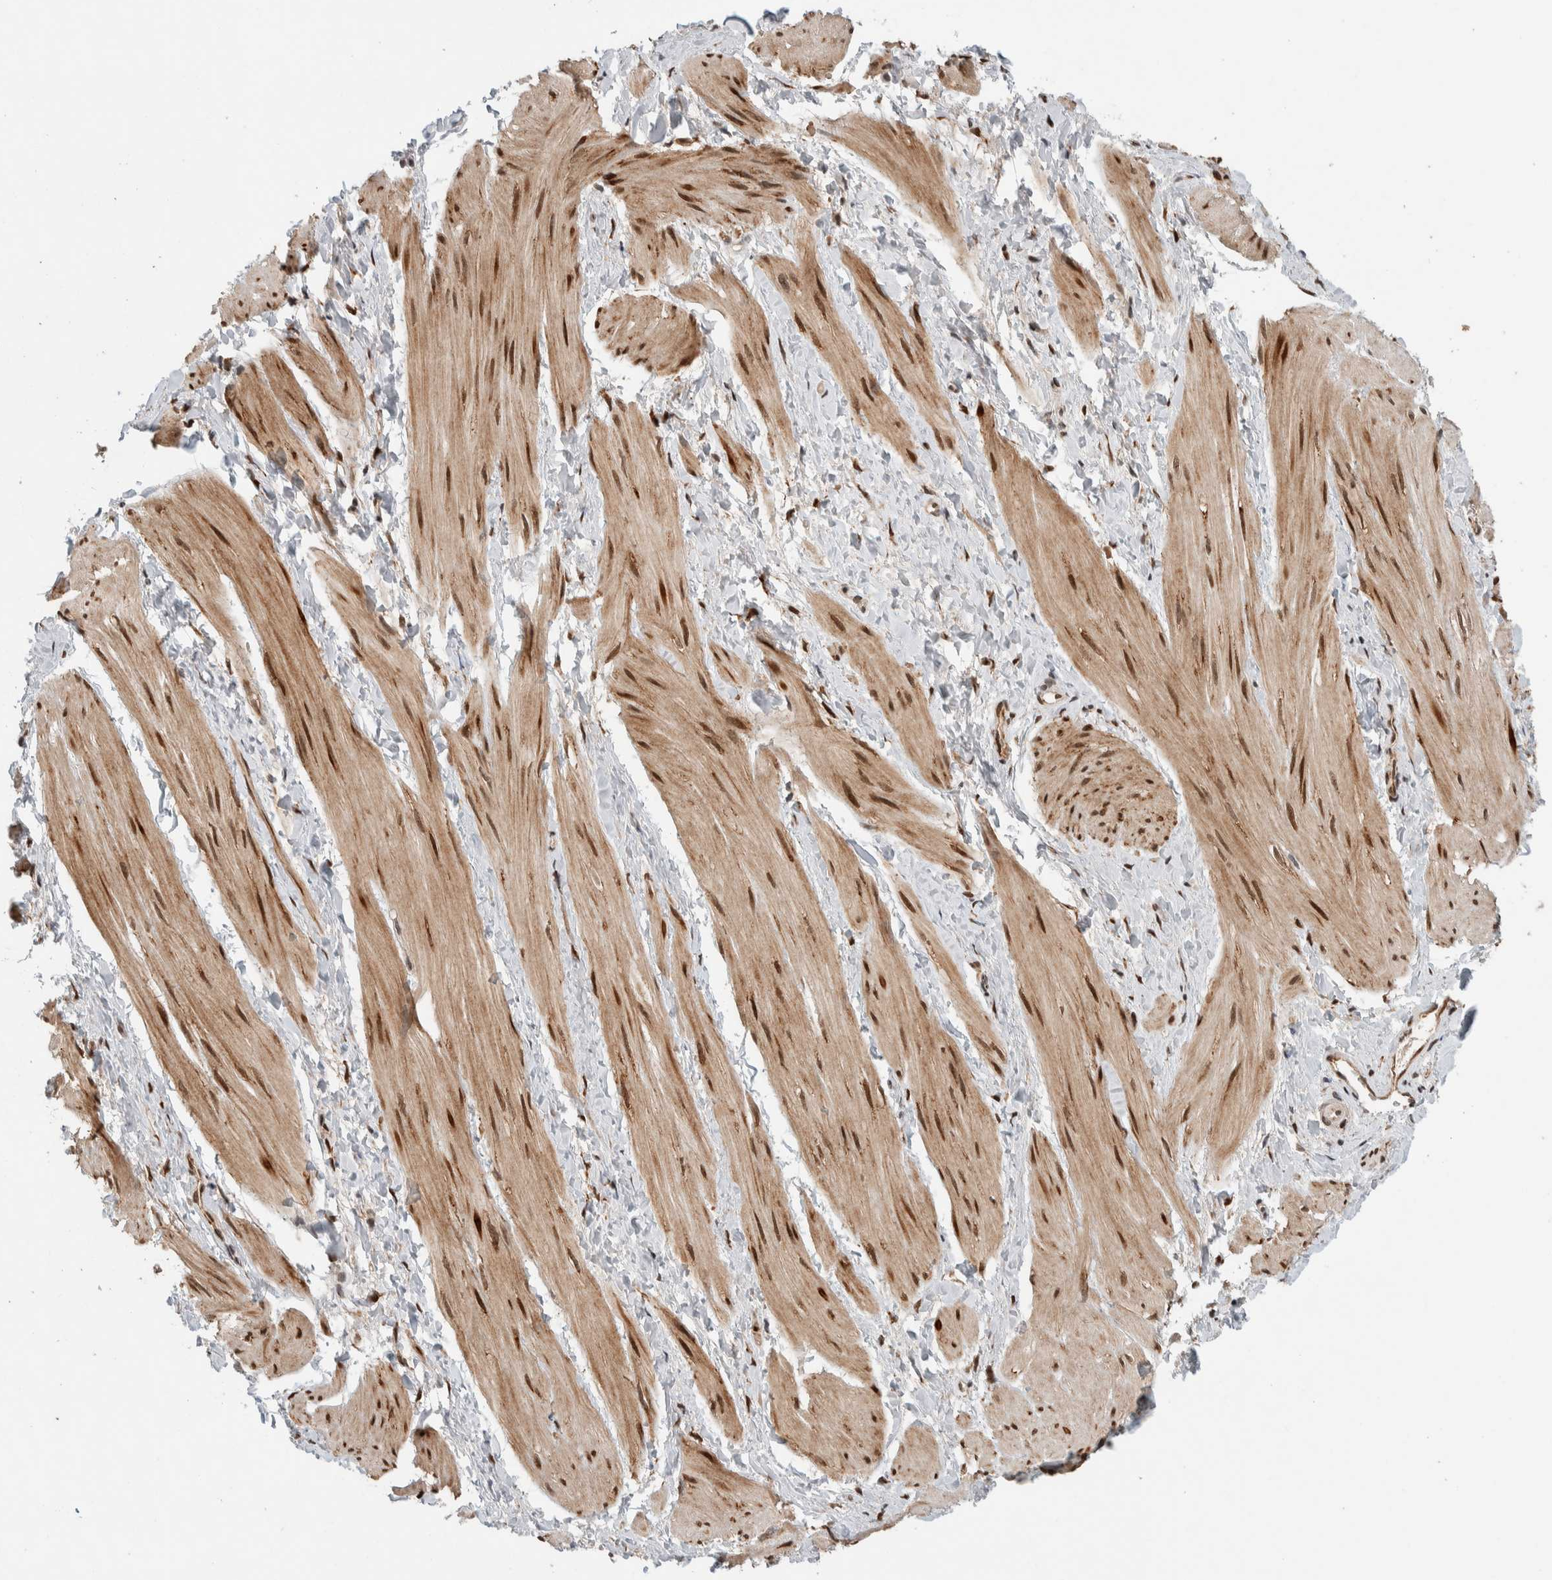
{"staining": {"intensity": "moderate", "quantity": "25%-75%", "location": "cytoplasmic/membranous,nuclear"}, "tissue": "smooth muscle", "cell_type": "Smooth muscle cells", "image_type": "normal", "snomed": [{"axis": "morphology", "description": "Normal tissue, NOS"}, {"axis": "topography", "description": "Smooth muscle"}], "caption": "The histopathology image shows immunohistochemical staining of unremarkable smooth muscle. There is moderate cytoplasmic/membranous,nuclear positivity is present in approximately 25%-75% of smooth muscle cells.", "gene": "TNRC18", "patient": {"sex": "male", "age": 16}}